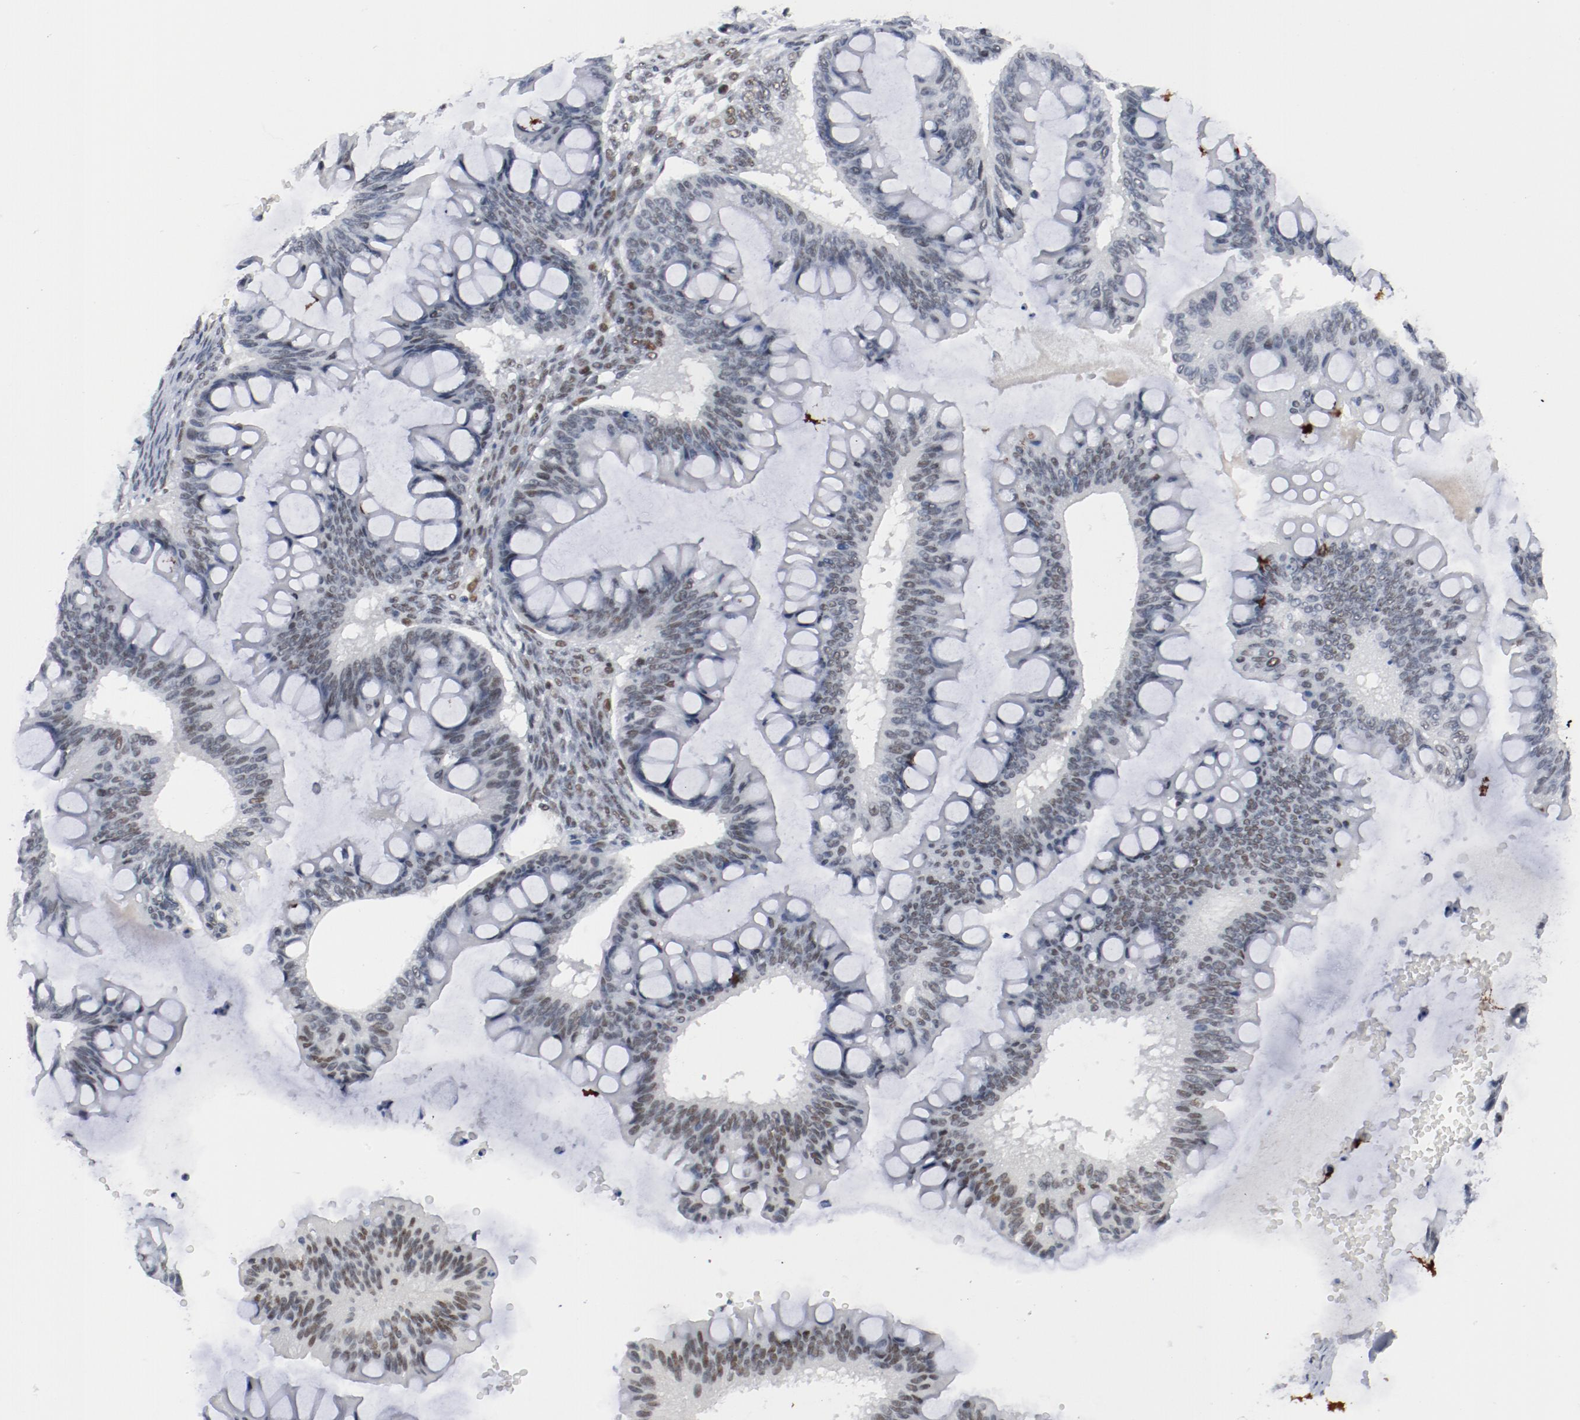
{"staining": {"intensity": "weak", "quantity": "25%-75%", "location": "nuclear"}, "tissue": "ovarian cancer", "cell_type": "Tumor cells", "image_type": "cancer", "snomed": [{"axis": "morphology", "description": "Cystadenocarcinoma, mucinous, NOS"}, {"axis": "topography", "description": "Ovary"}], "caption": "This histopathology image demonstrates immunohistochemistry staining of human ovarian cancer (mucinous cystadenocarcinoma), with low weak nuclear positivity in approximately 25%-75% of tumor cells.", "gene": "ARNT", "patient": {"sex": "female", "age": 73}}